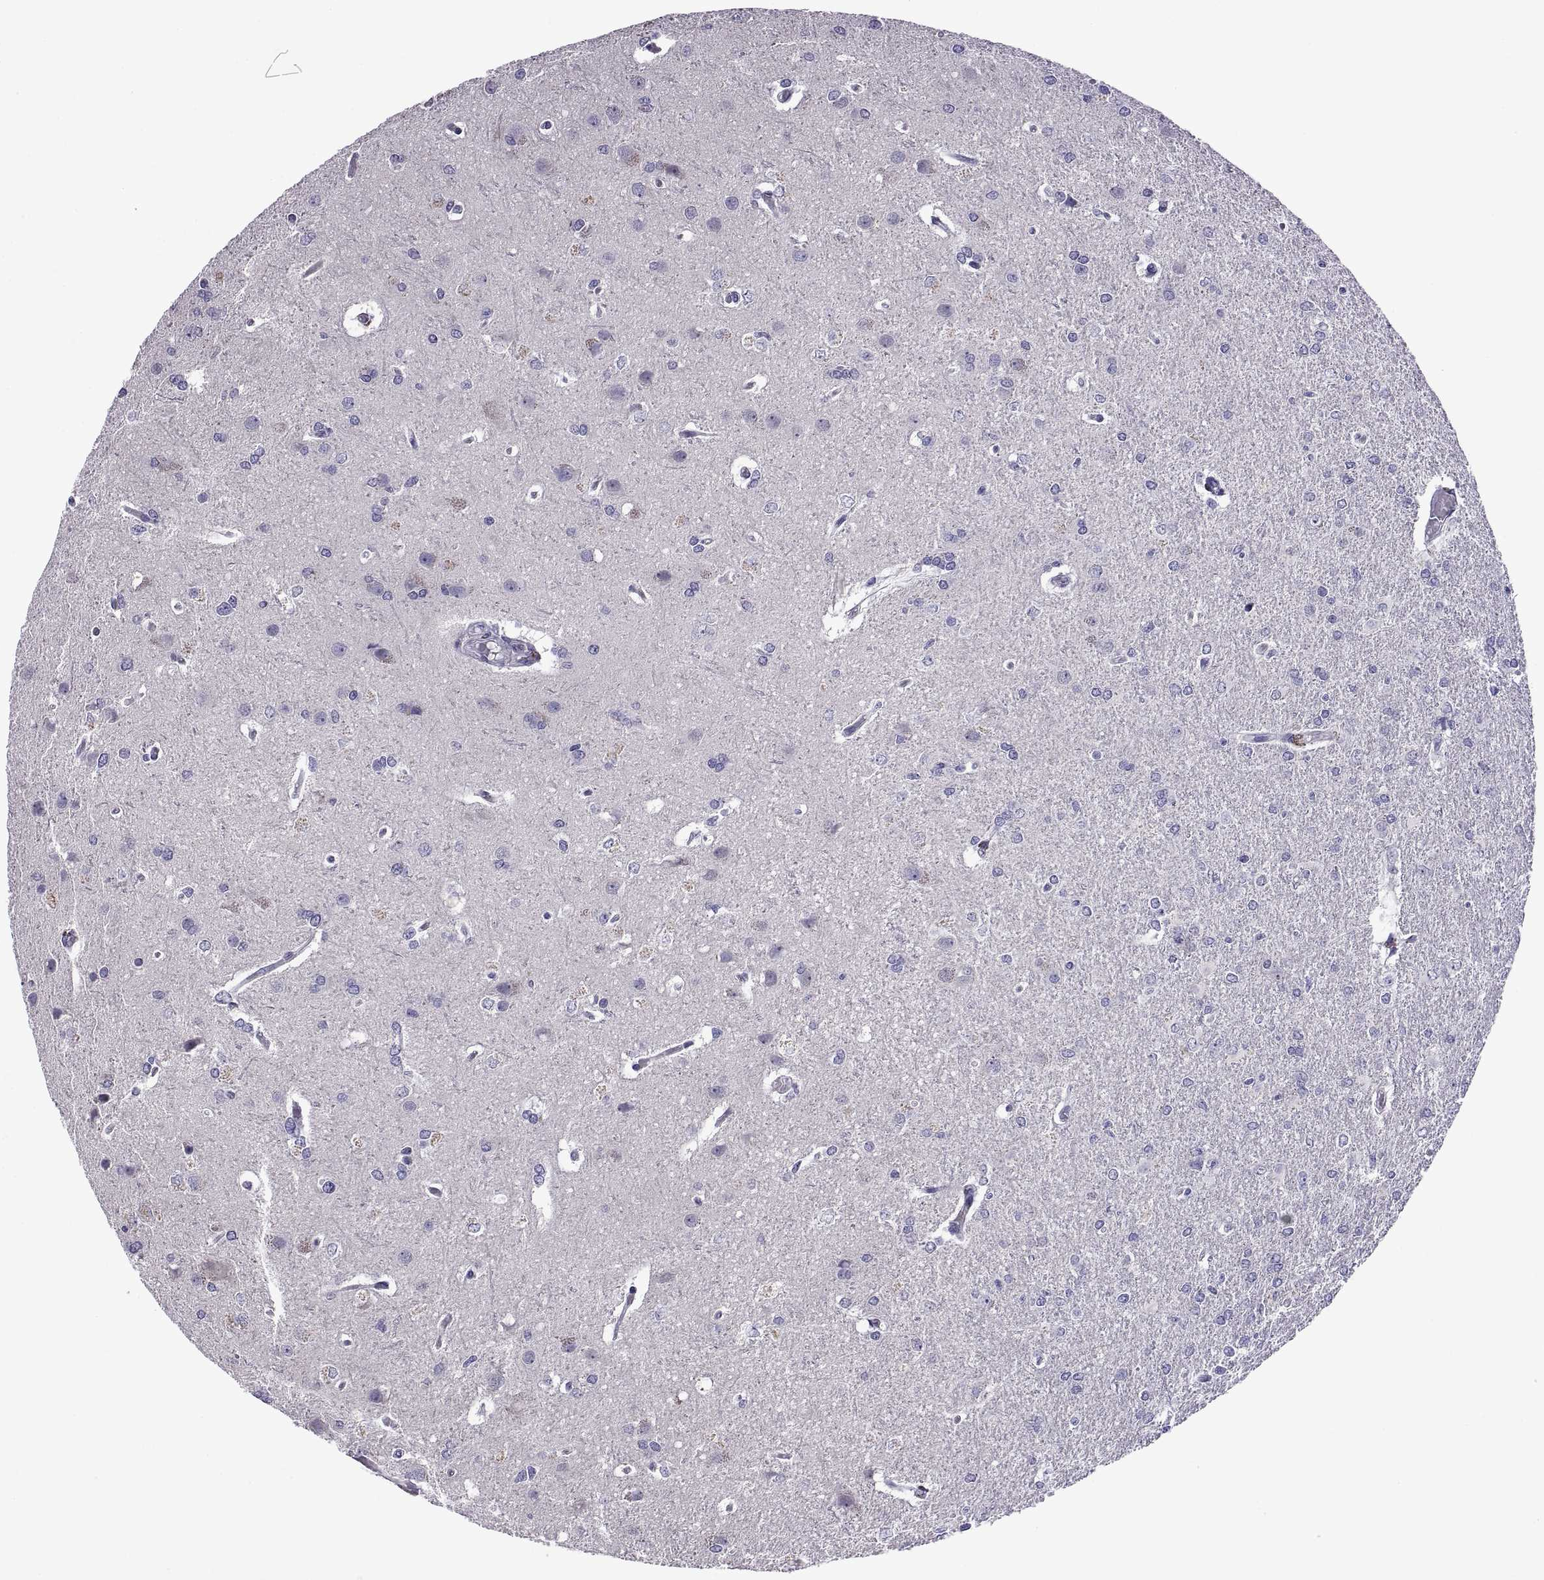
{"staining": {"intensity": "negative", "quantity": "none", "location": "none"}, "tissue": "glioma", "cell_type": "Tumor cells", "image_type": "cancer", "snomed": [{"axis": "morphology", "description": "Glioma, malignant, High grade"}, {"axis": "topography", "description": "Brain"}], "caption": "Immunohistochemical staining of human malignant glioma (high-grade) displays no significant staining in tumor cells. (Stains: DAB (3,3'-diaminobenzidine) immunohistochemistry (IHC) with hematoxylin counter stain, Microscopy: brightfield microscopy at high magnification).", "gene": "SPDYE1", "patient": {"sex": "male", "age": 68}}